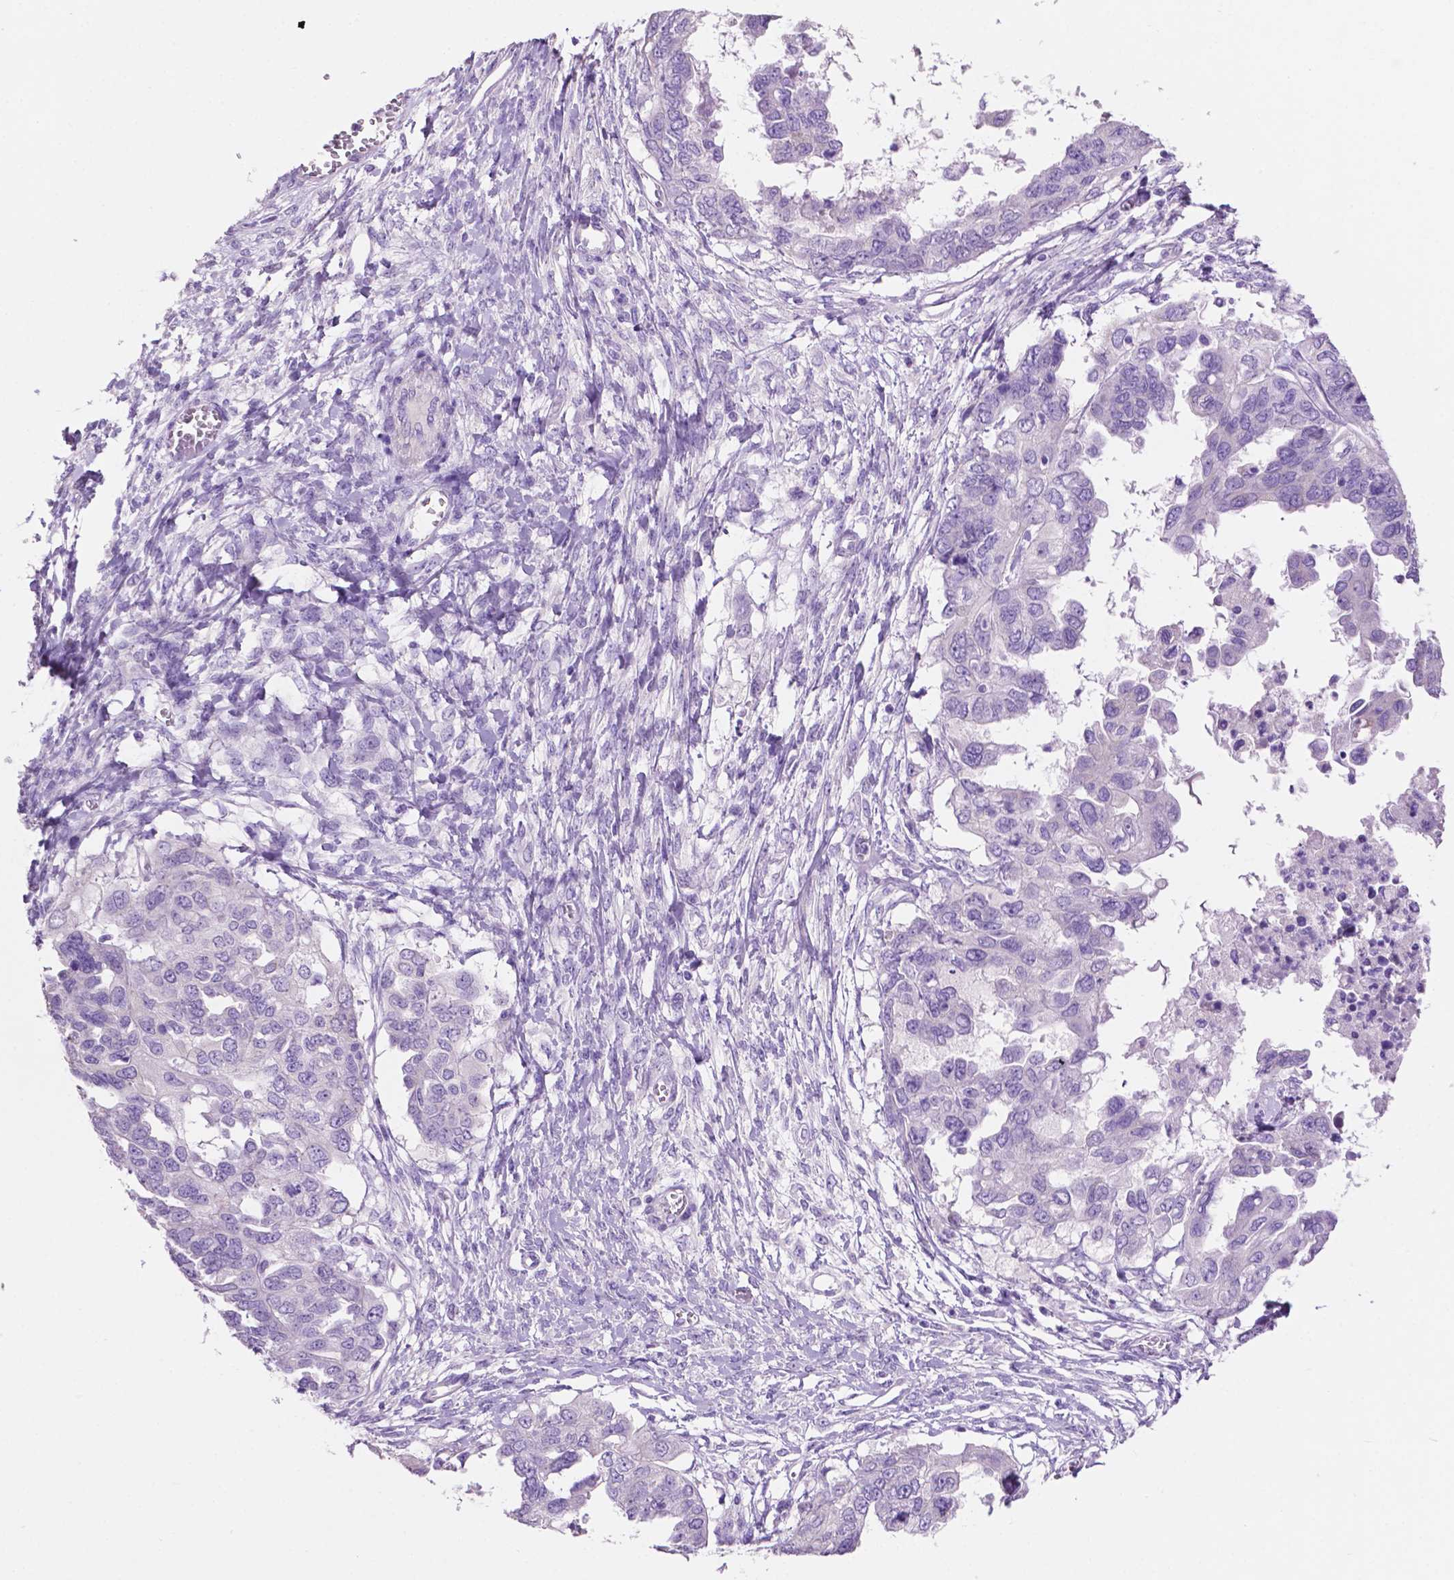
{"staining": {"intensity": "negative", "quantity": "none", "location": "none"}, "tissue": "ovarian cancer", "cell_type": "Tumor cells", "image_type": "cancer", "snomed": [{"axis": "morphology", "description": "Cystadenocarcinoma, serous, NOS"}, {"axis": "topography", "description": "Ovary"}], "caption": "IHC image of human ovarian cancer stained for a protein (brown), which demonstrates no staining in tumor cells.", "gene": "CLDN17", "patient": {"sex": "female", "age": 53}}